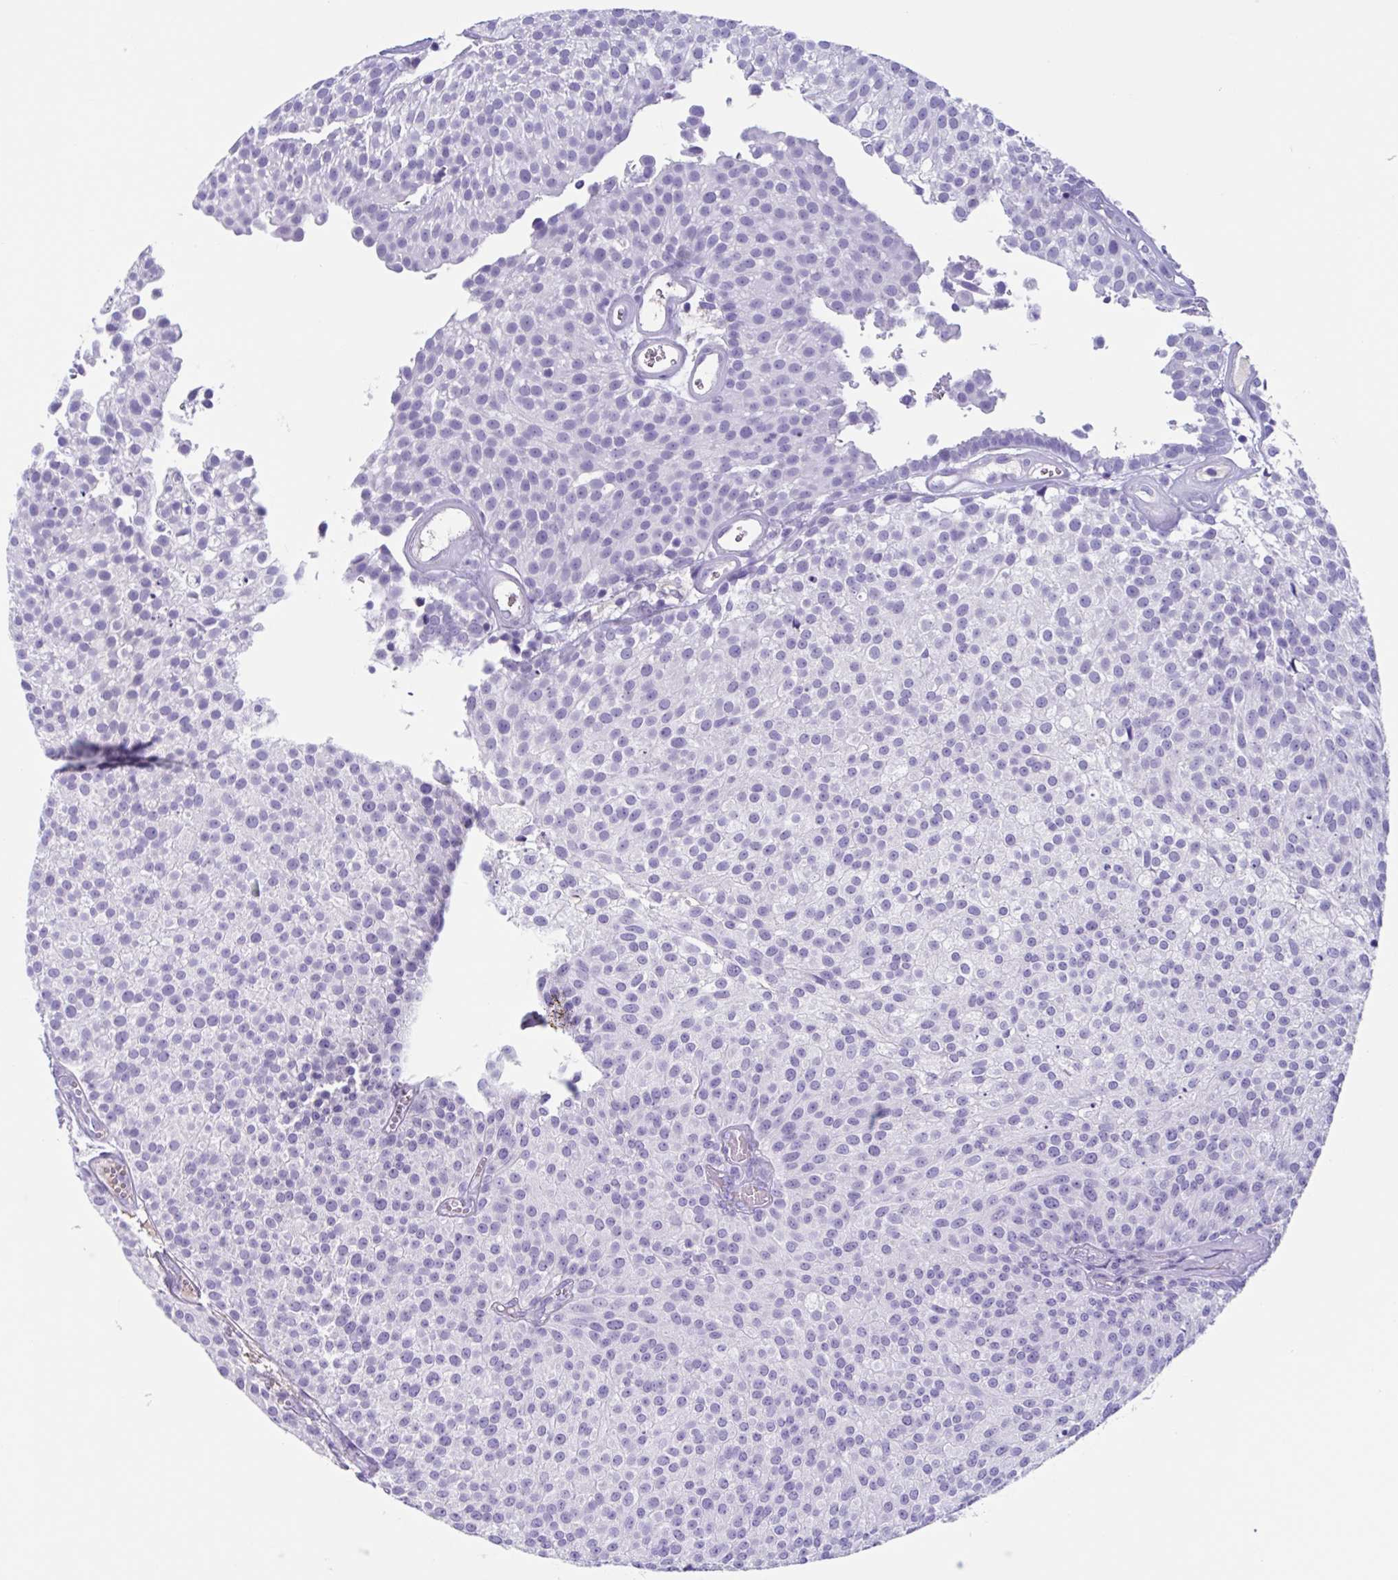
{"staining": {"intensity": "negative", "quantity": "none", "location": "none"}, "tissue": "urothelial cancer", "cell_type": "Tumor cells", "image_type": "cancer", "snomed": [{"axis": "morphology", "description": "Urothelial carcinoma, Low grade"}, {"axis": "topography", "description": "Urinary bladder"}], "caption": "Micrograph shows no protein staining in tumor cells of low-grade urothelial carcinoma tissue.", "gene": "USP35", "patient": {"sex": "female", "age": 79}}